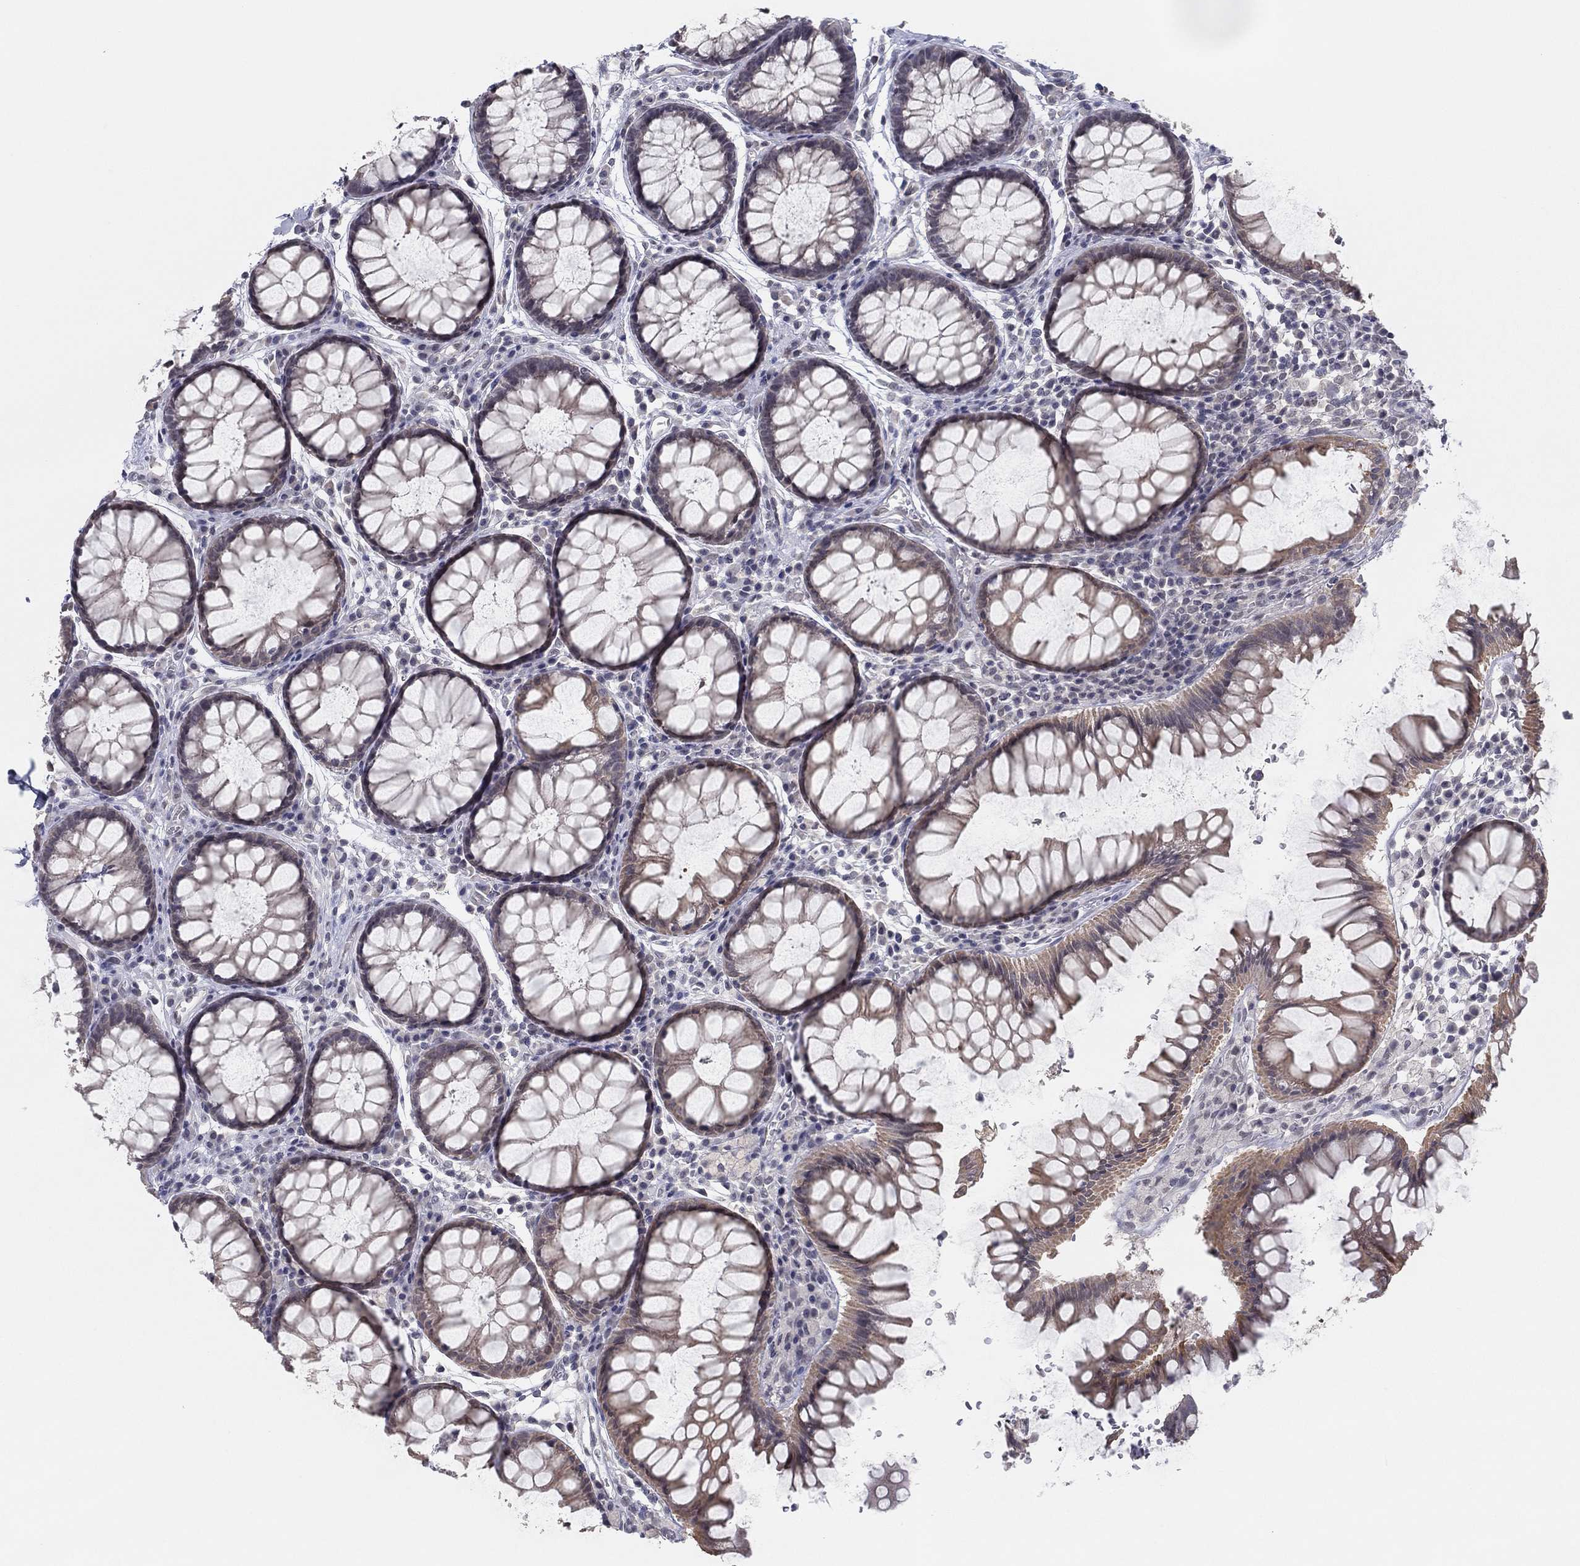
{"staining": {"intensity": "weak", "quantity": "25%-75%", "location": "cytoplasmic/membranous"}, "tissue": "rectum", "cell_type": "Glandular cells", "image_type": "normal", "snomed": [{"axis": "morphology", "description": "Normal tissue, NOS"}, {"axis": "topography", "description": "Rectum"}], "caption": "Unremarkable rectum was stained to show a protein in brown. There is low levels of weak cytoplasmic/membranous staining in about 25%-75% of glandular cells.", "gene": "SLC22A2", "patient": {"sex": "female", "age": 68}}